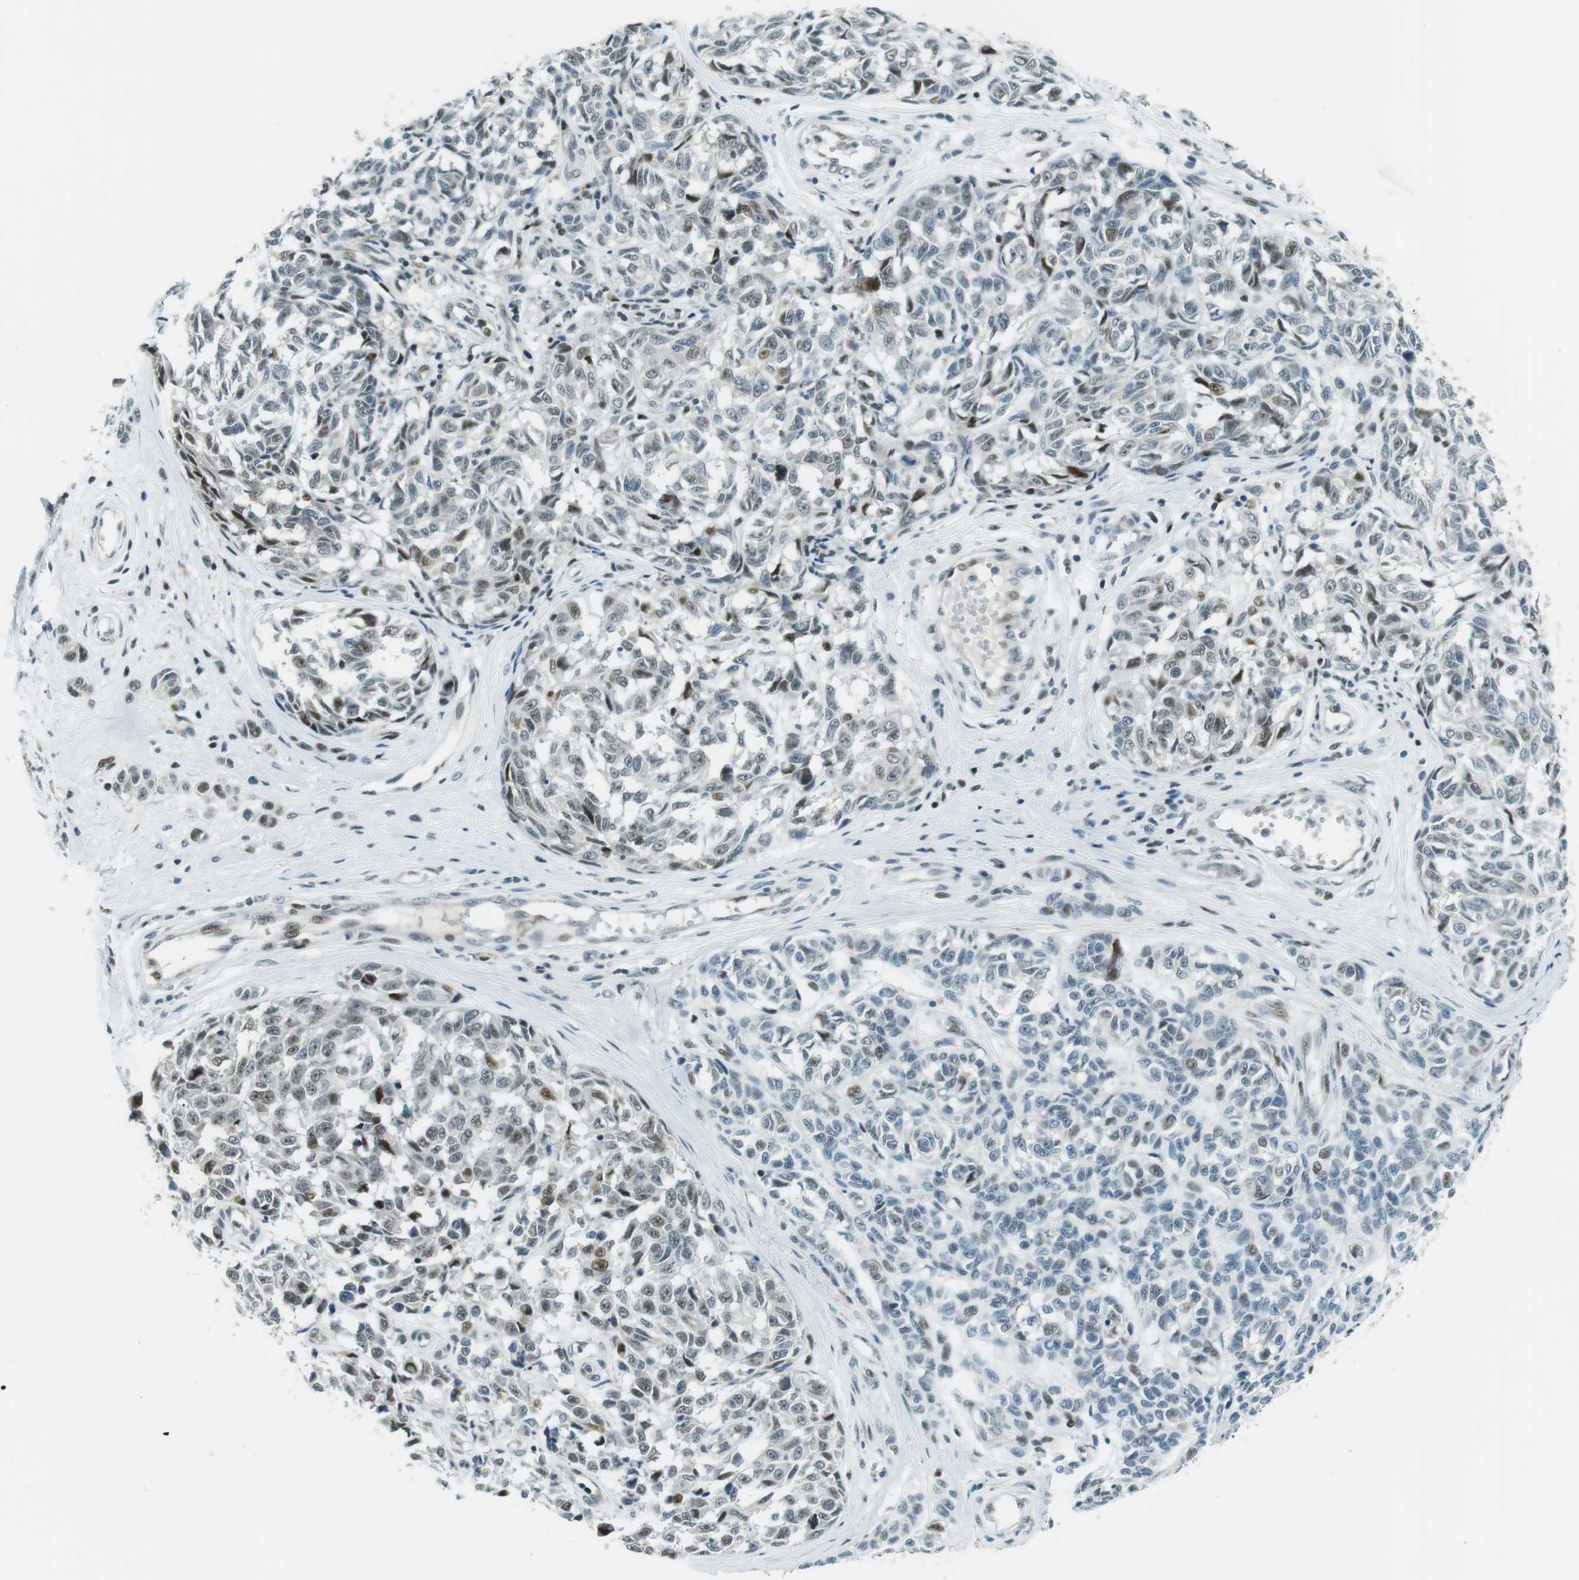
{"staining": {"intensity": "moderate", "quantity": "<25%", "location": "nuclear"}, "tissue": "melanoma", "cell_type": "Tumor cells", "image_type": "cancer", "snomed": [{"axis": "morphology", "description": "Malignant melanoma, NOS"}, {"axis": "topography", "description": "Skin"}], "caption": "Human malignant melanoma stained with a brown dye shows moderate nuclear positive positivity in approximately <25% of tumor cells.", "gene": "PJA1", "patient": {"sex": "female", "age": 64}}